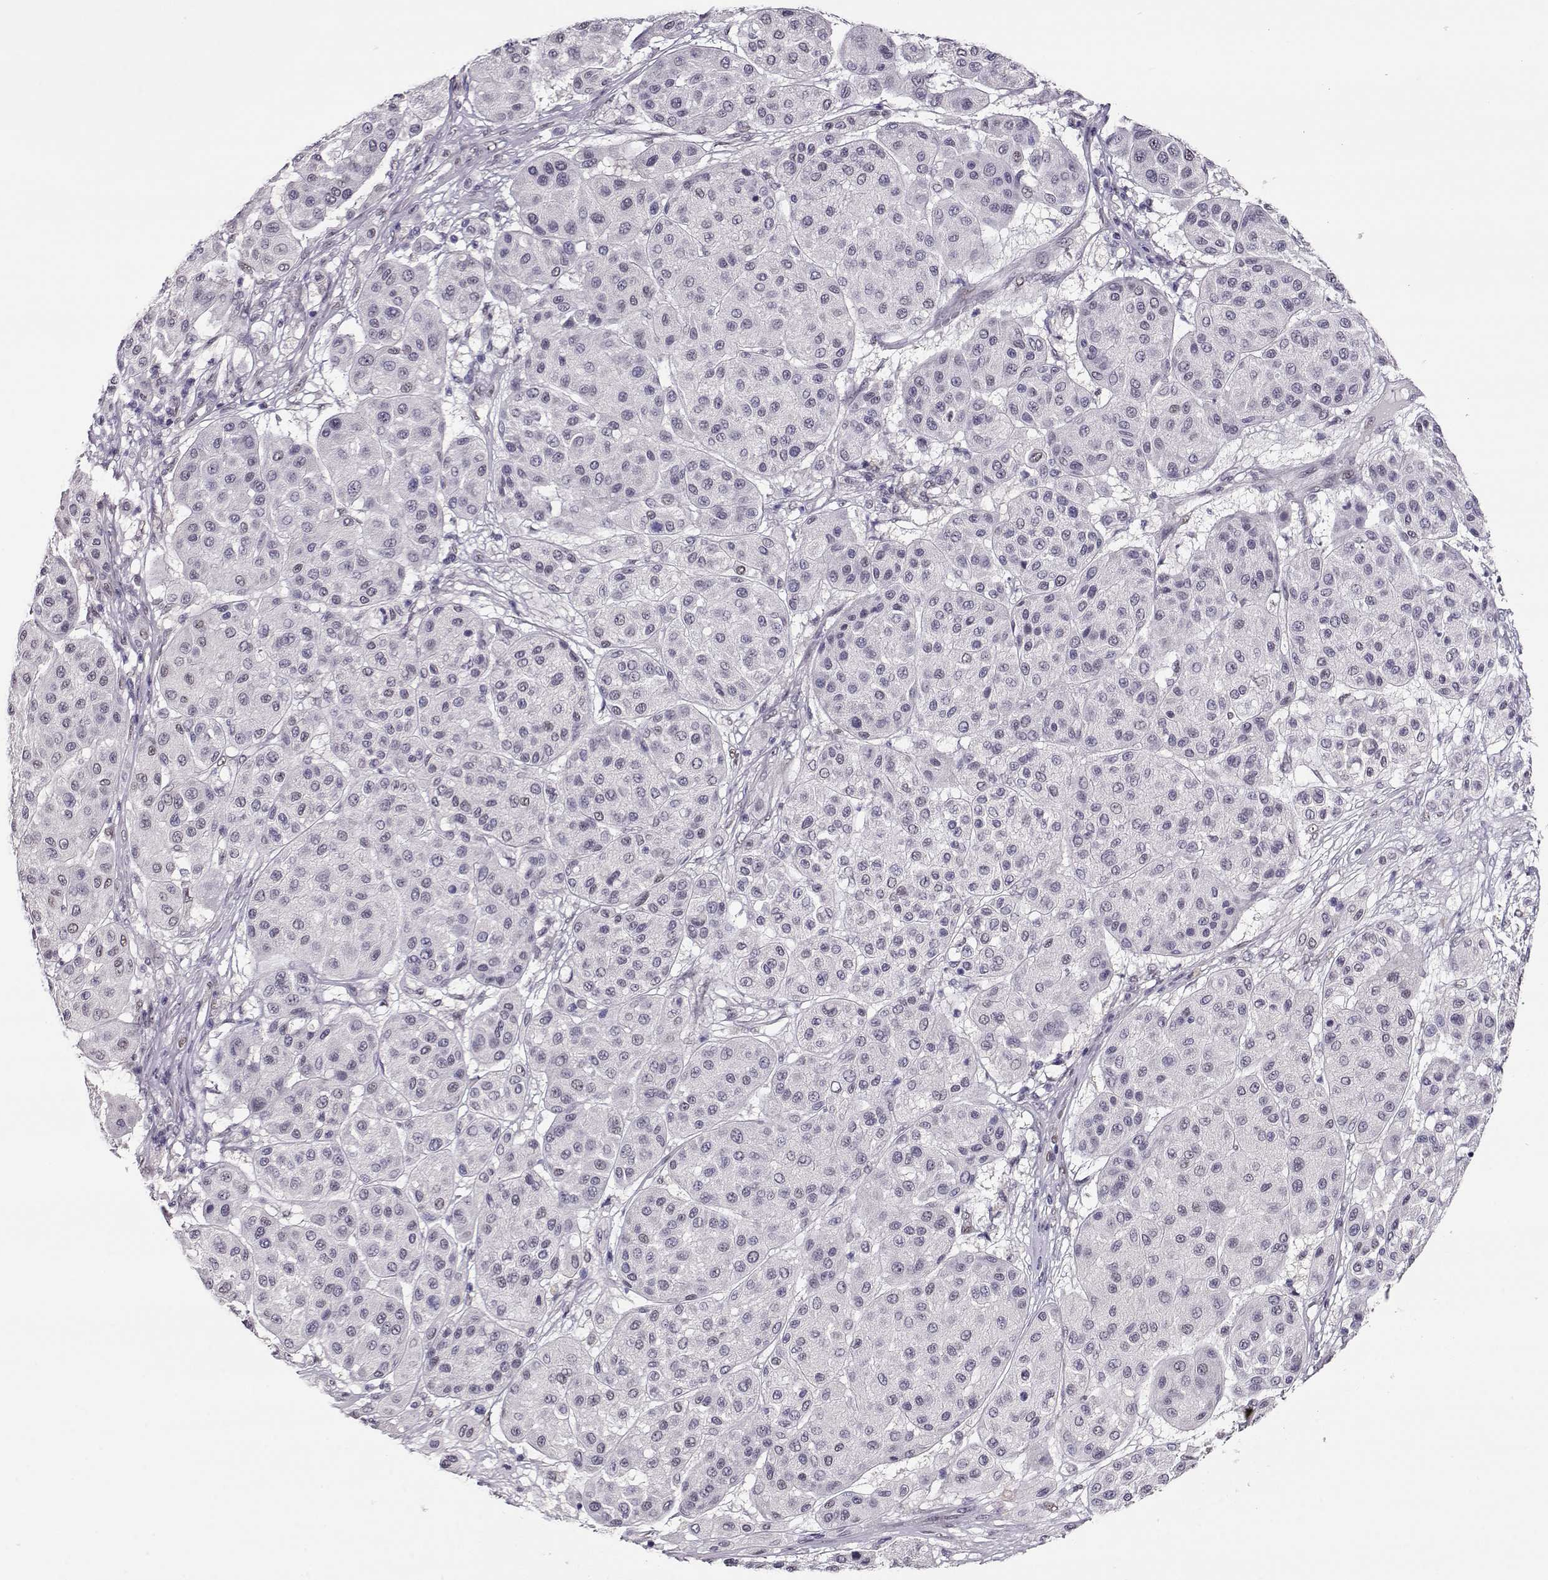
{"staining": {"intensity": "negative", "quantity": "none", "location": "none"}, "tissue": "melanoma", "cell_type": "Tumor cells", "image_type": "cancer", "snomed": [{"axis": "morphology", "description": "Malignant melanoma, Metastatic site"}, {"axis": "topography", "description": "Smooth muscle"}], "caption": "Immunohistochemical staining of malignant melanoma (metastatic site) exhibits no significant staining in tumor cells.", "gene": "POLI", "patient": {"sex": "male", "age": 41}}